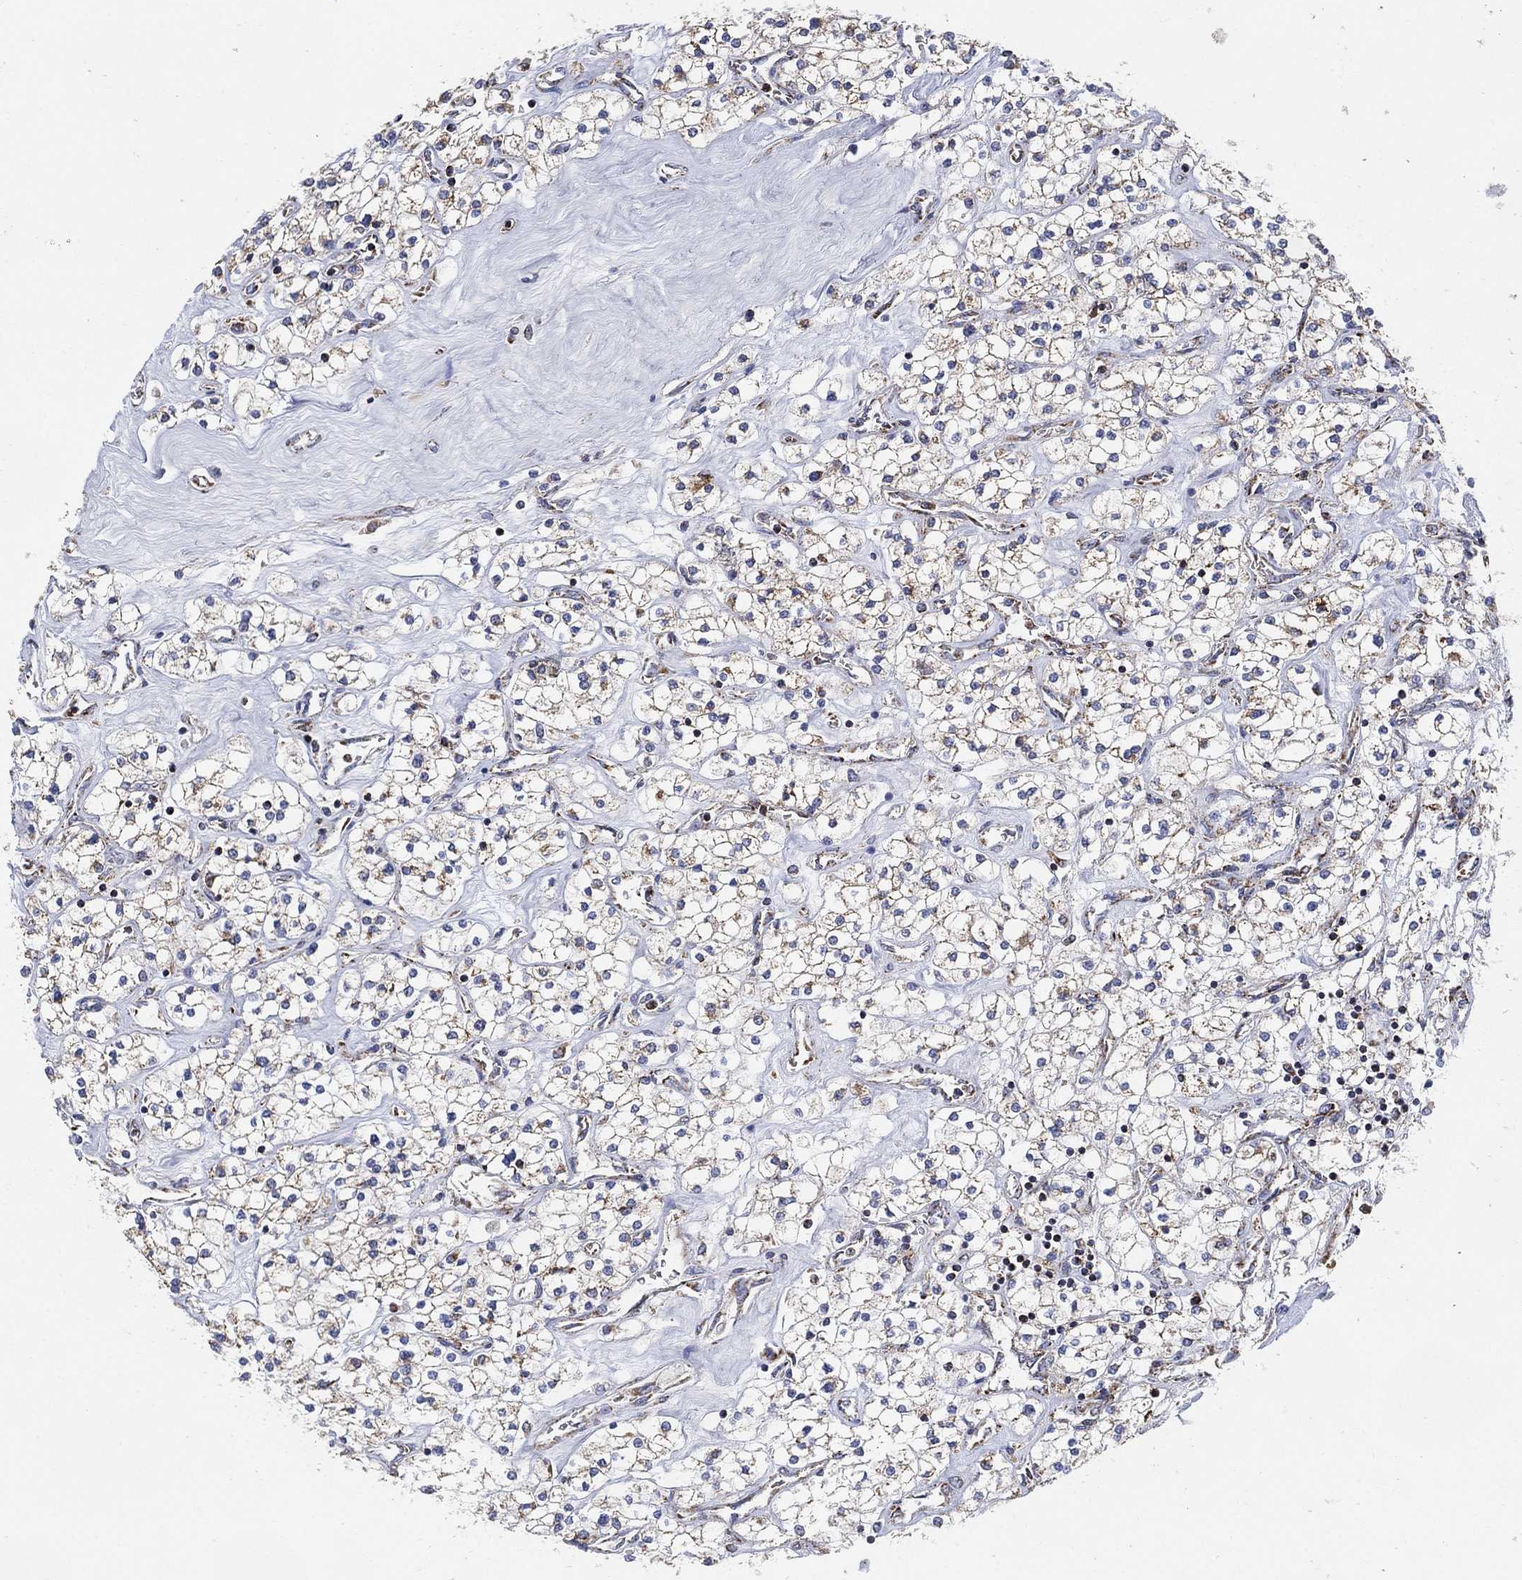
{"staining": {"intensity": "weak", "quantity": "25%-75%", "location": "cytoplasmic/membranous"}, "tissue": "renal cancer", "cell_type": "Tumor cells", "image_type": "cancer", "snomed": [{"axis": "morphology", "description": "Adenocarcinoma, NOS"}, {"axis": "topography", "description": "Kidney"}], "caption": "IHC image of neoplastic tissue: renal cancer stained using immunohistochemistry shows low levels of weak protein expression localized specifically in the cytoplasmic/membranous of tumor cells, appearing as a cytoplasmic/membranous brown color.", "gene": "GCAT", "patient": {"sex": "male", "age": 80}}